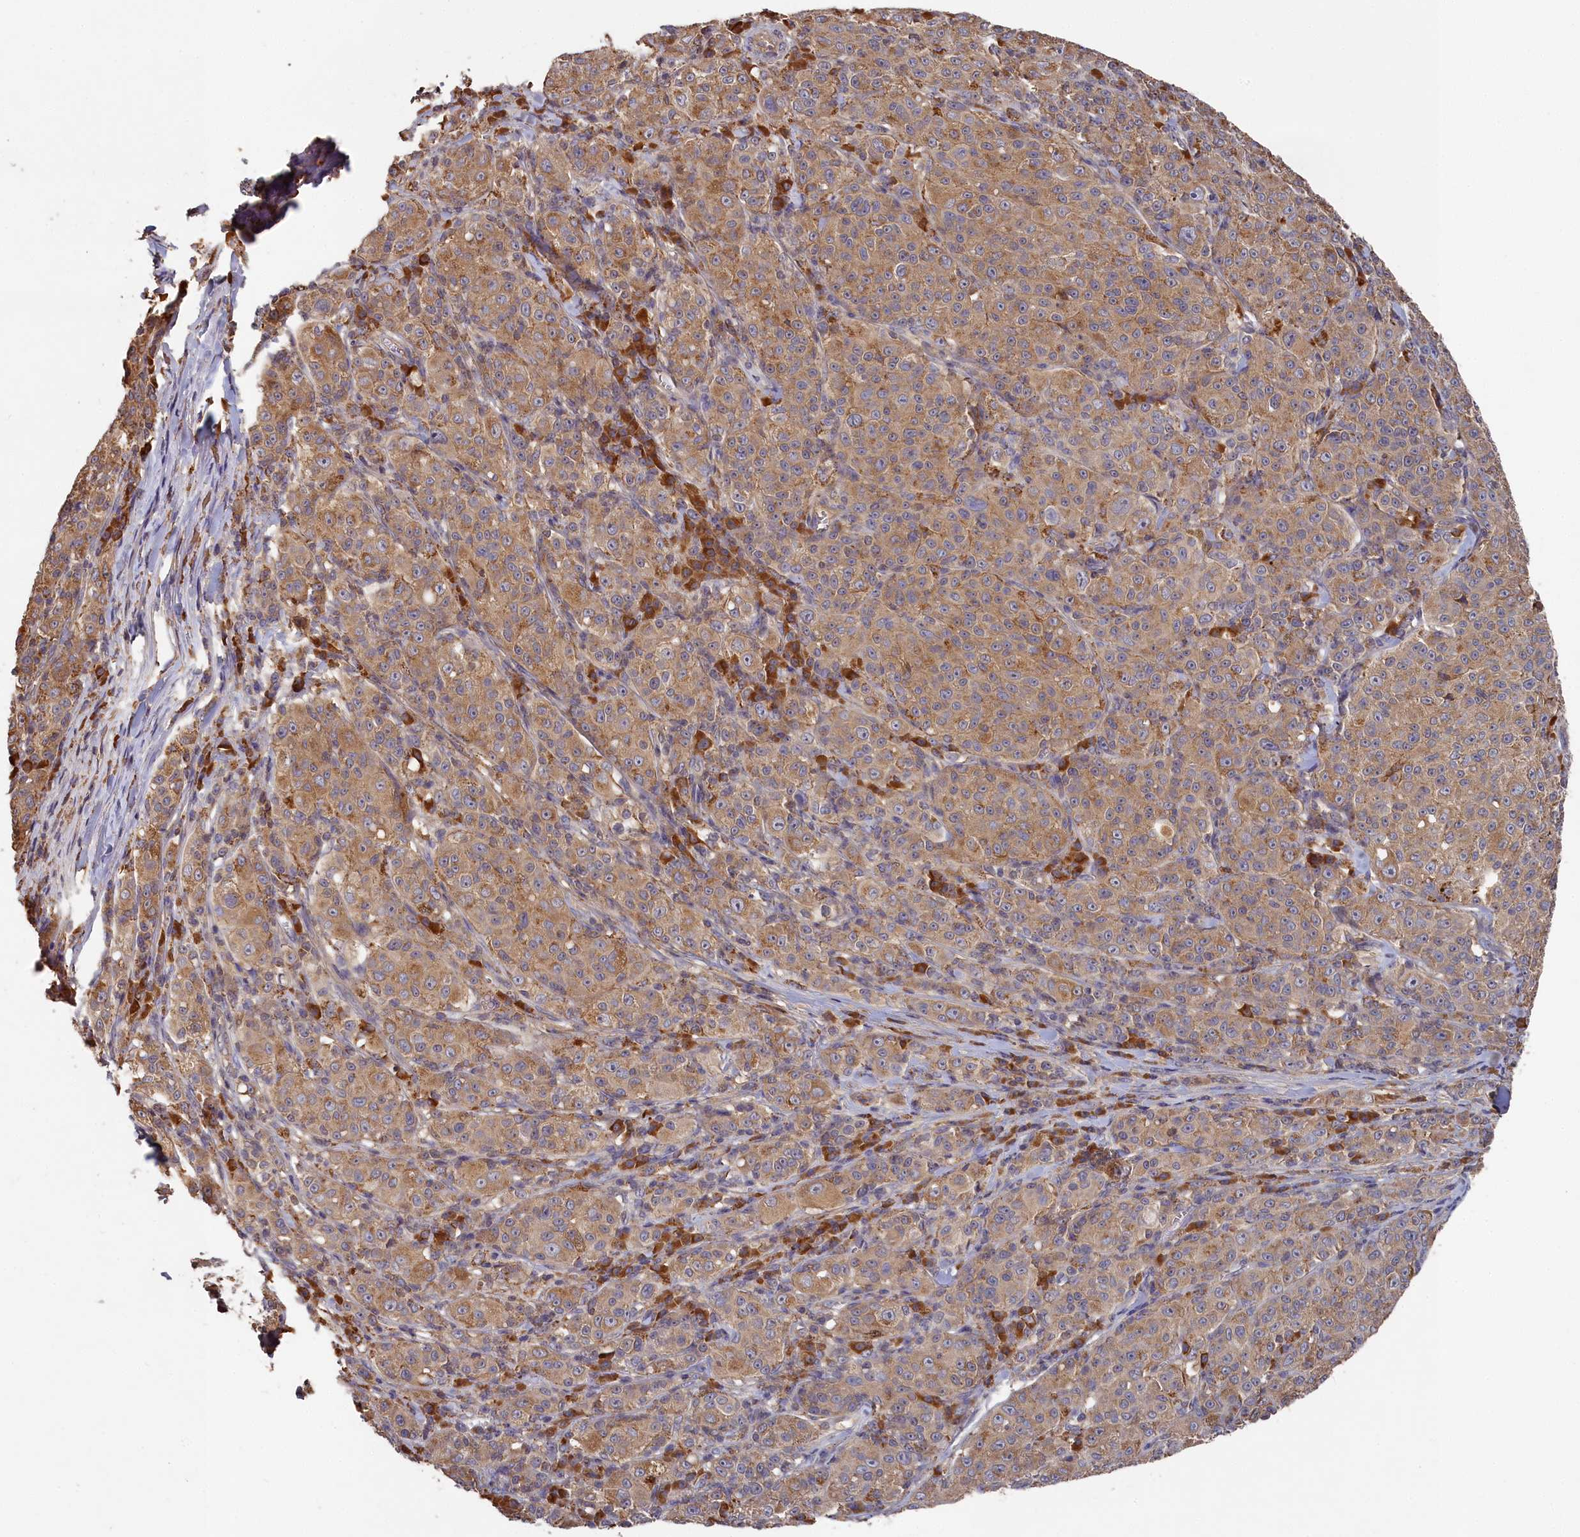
{"staining": {"intensity": "moderate", "quantity": ">75%", "location": "cytoplasmic/membranous"}, "tissue": "melanoma", "cell_type": "Tumor cells", "image_type": "cancer", "snomed": [{"axis": "morphology", "description": "Malignant melanoma, NOS"}, {"axis": "topography", "description": "Skin"}], "caption": "Tumor cells display moderate cytoplasmic/membranous staining in approximately >75% of cells in malignant melanoma.", "gene": "DHRS11", "patient": {"sex": "female", "age": 52}}